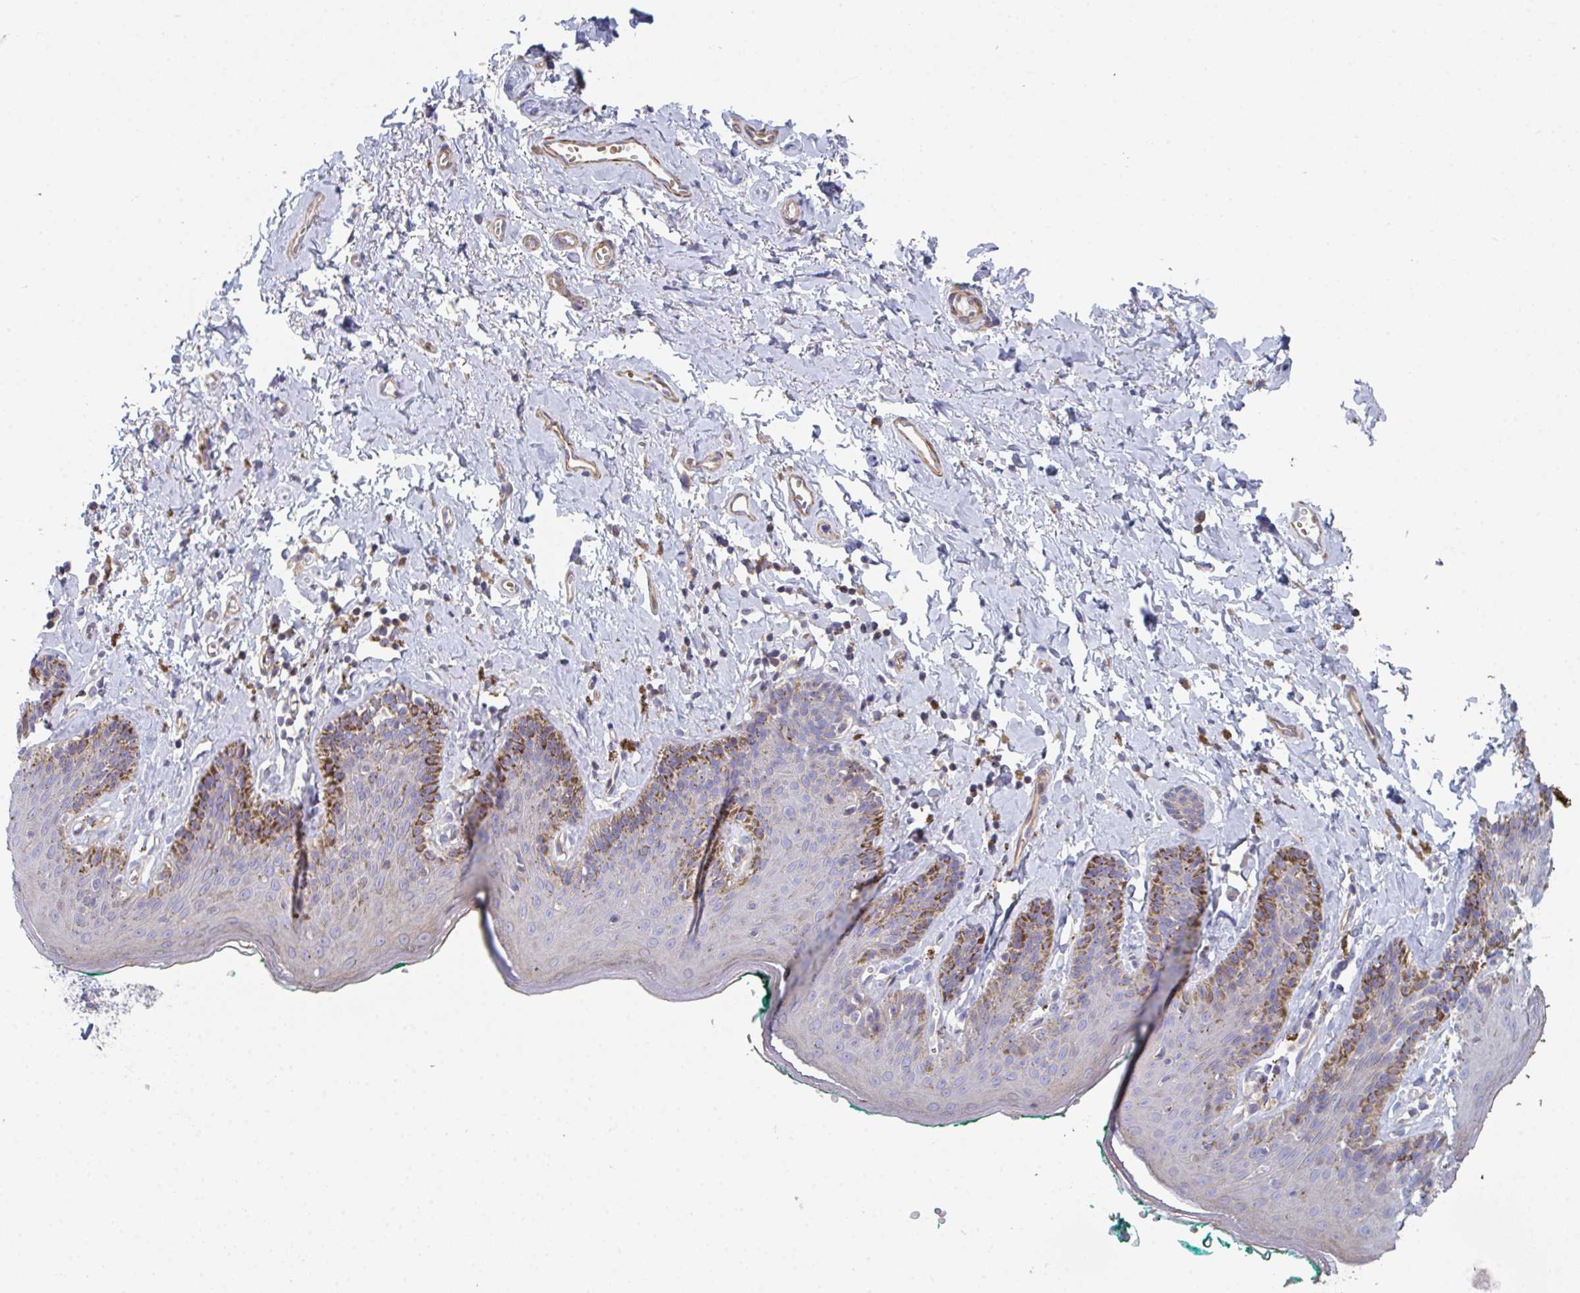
{"staining": {"intensity": "strong", "quantity": "<25%", "location": "cytoplasmic/membranous"}, "tissue": "skin", "cell_type": "Epidermal cells", "image_type": "normal", "snomed": [{"axis": "morphology", "description": "Normal tissue, NOS"}, {"axis": "topography", "description": "Vulva"}, {"axis": "topography", "description": "Peripheral nerve tissue"}], "caption": "Protein staining demonstrates strong cytoplasmic/membranous positivity in approximately <25% of epidermal cells in unremarkable skin.", "gene": "FZD2", "patient": {"sex": "female", "age": 66}}